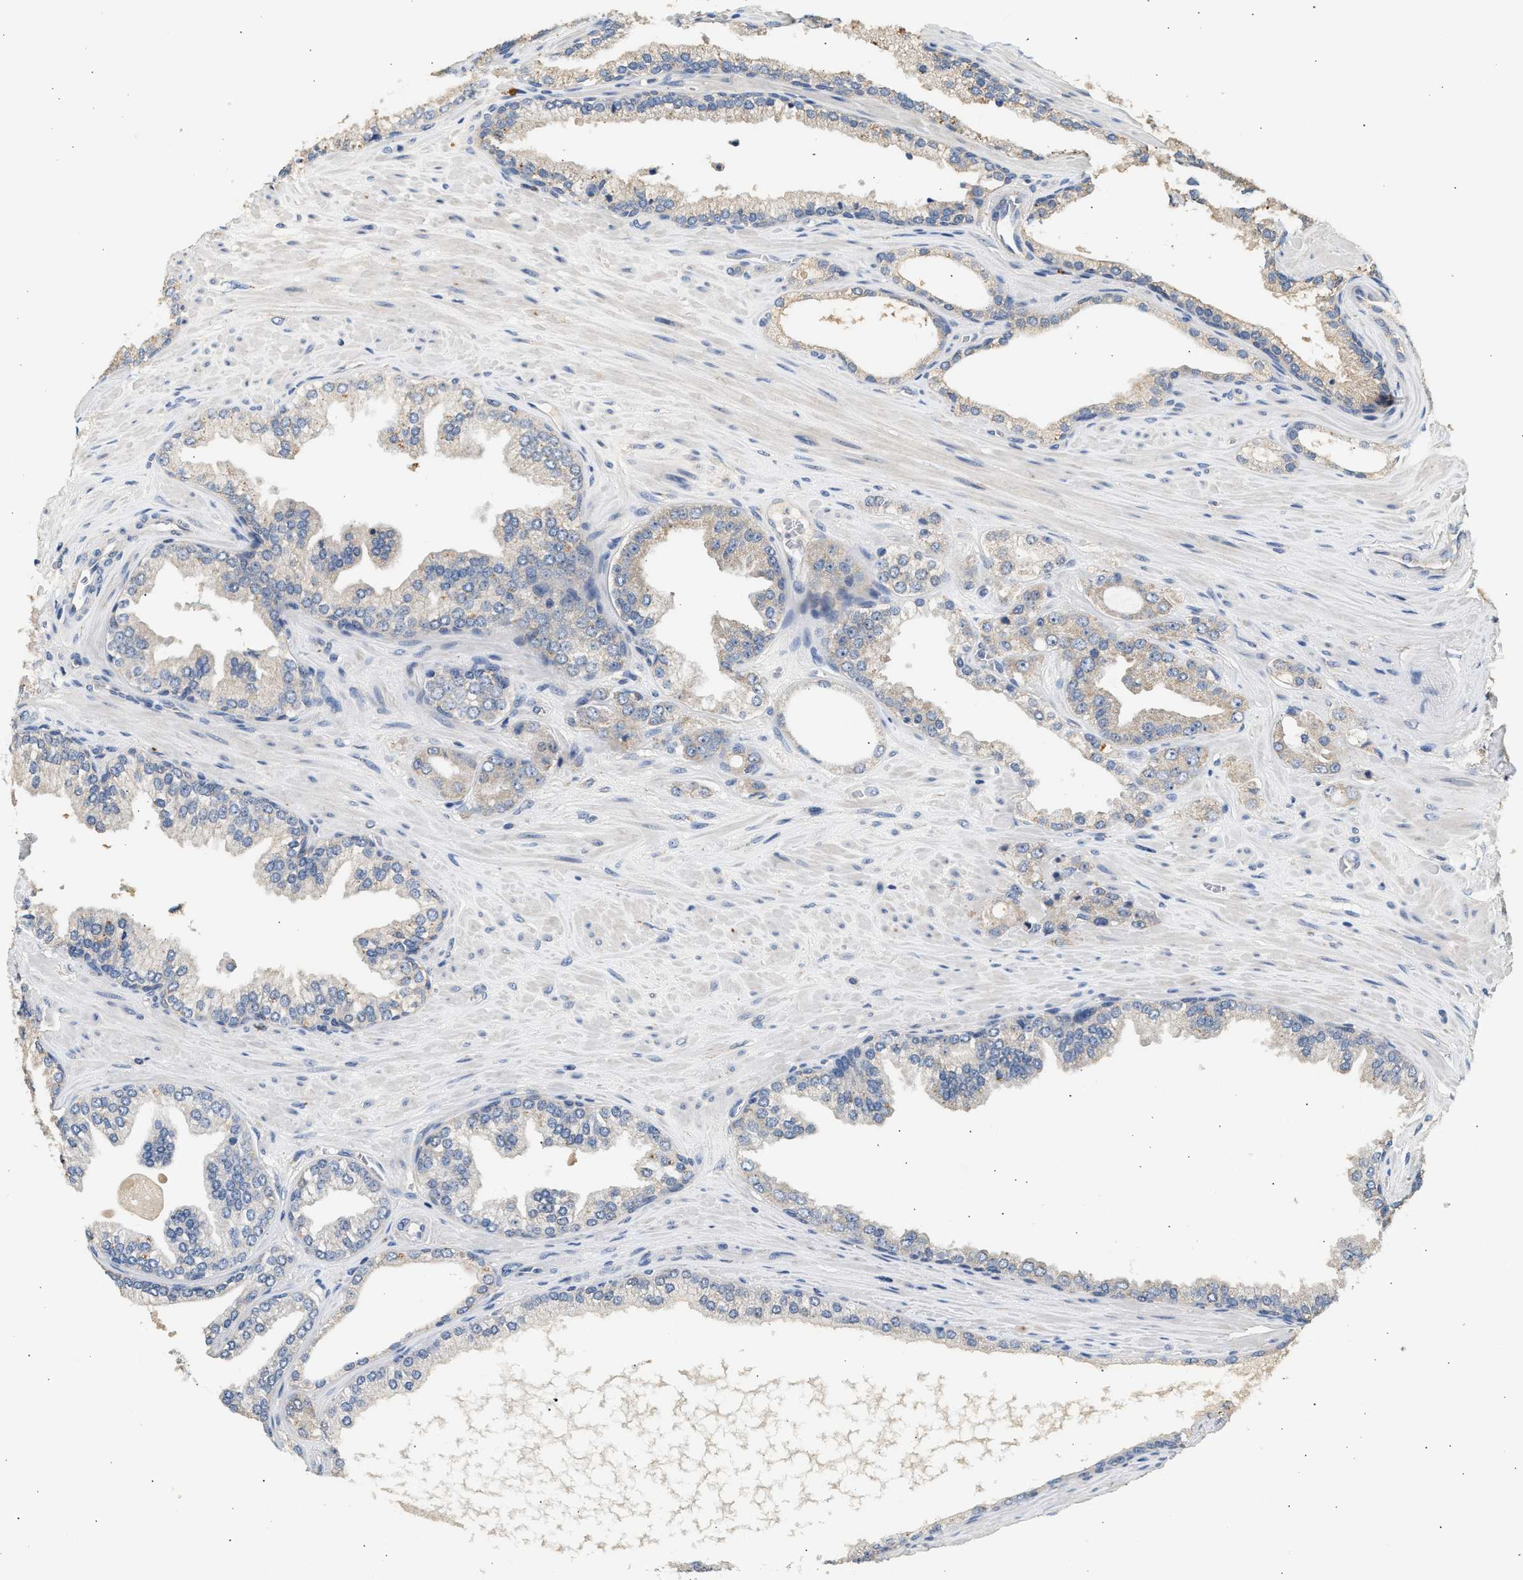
{"staining": {"intensity": "negative", "quantity": "none", "location": "none"}, "tissue": "prostate cancer", "cell_type": "Tumor cells", "image_type": "cancer", "snomed": [{"axis": "morphology", "description": "Adenocarcinoma, High grade"}, {"axis": "topography", "description": "Prostate"}], "caption": "Tumor cells are negative for protein expression in human high-grade adenocarcinoma (prostate). The staining is performed using DAB (3,3'-diaminobenzidine) brown chromogen with nuclei counter-stained in using hematoxylin.", "gene": "WDR31", "patient": {"sex": "male", "age": 71}}